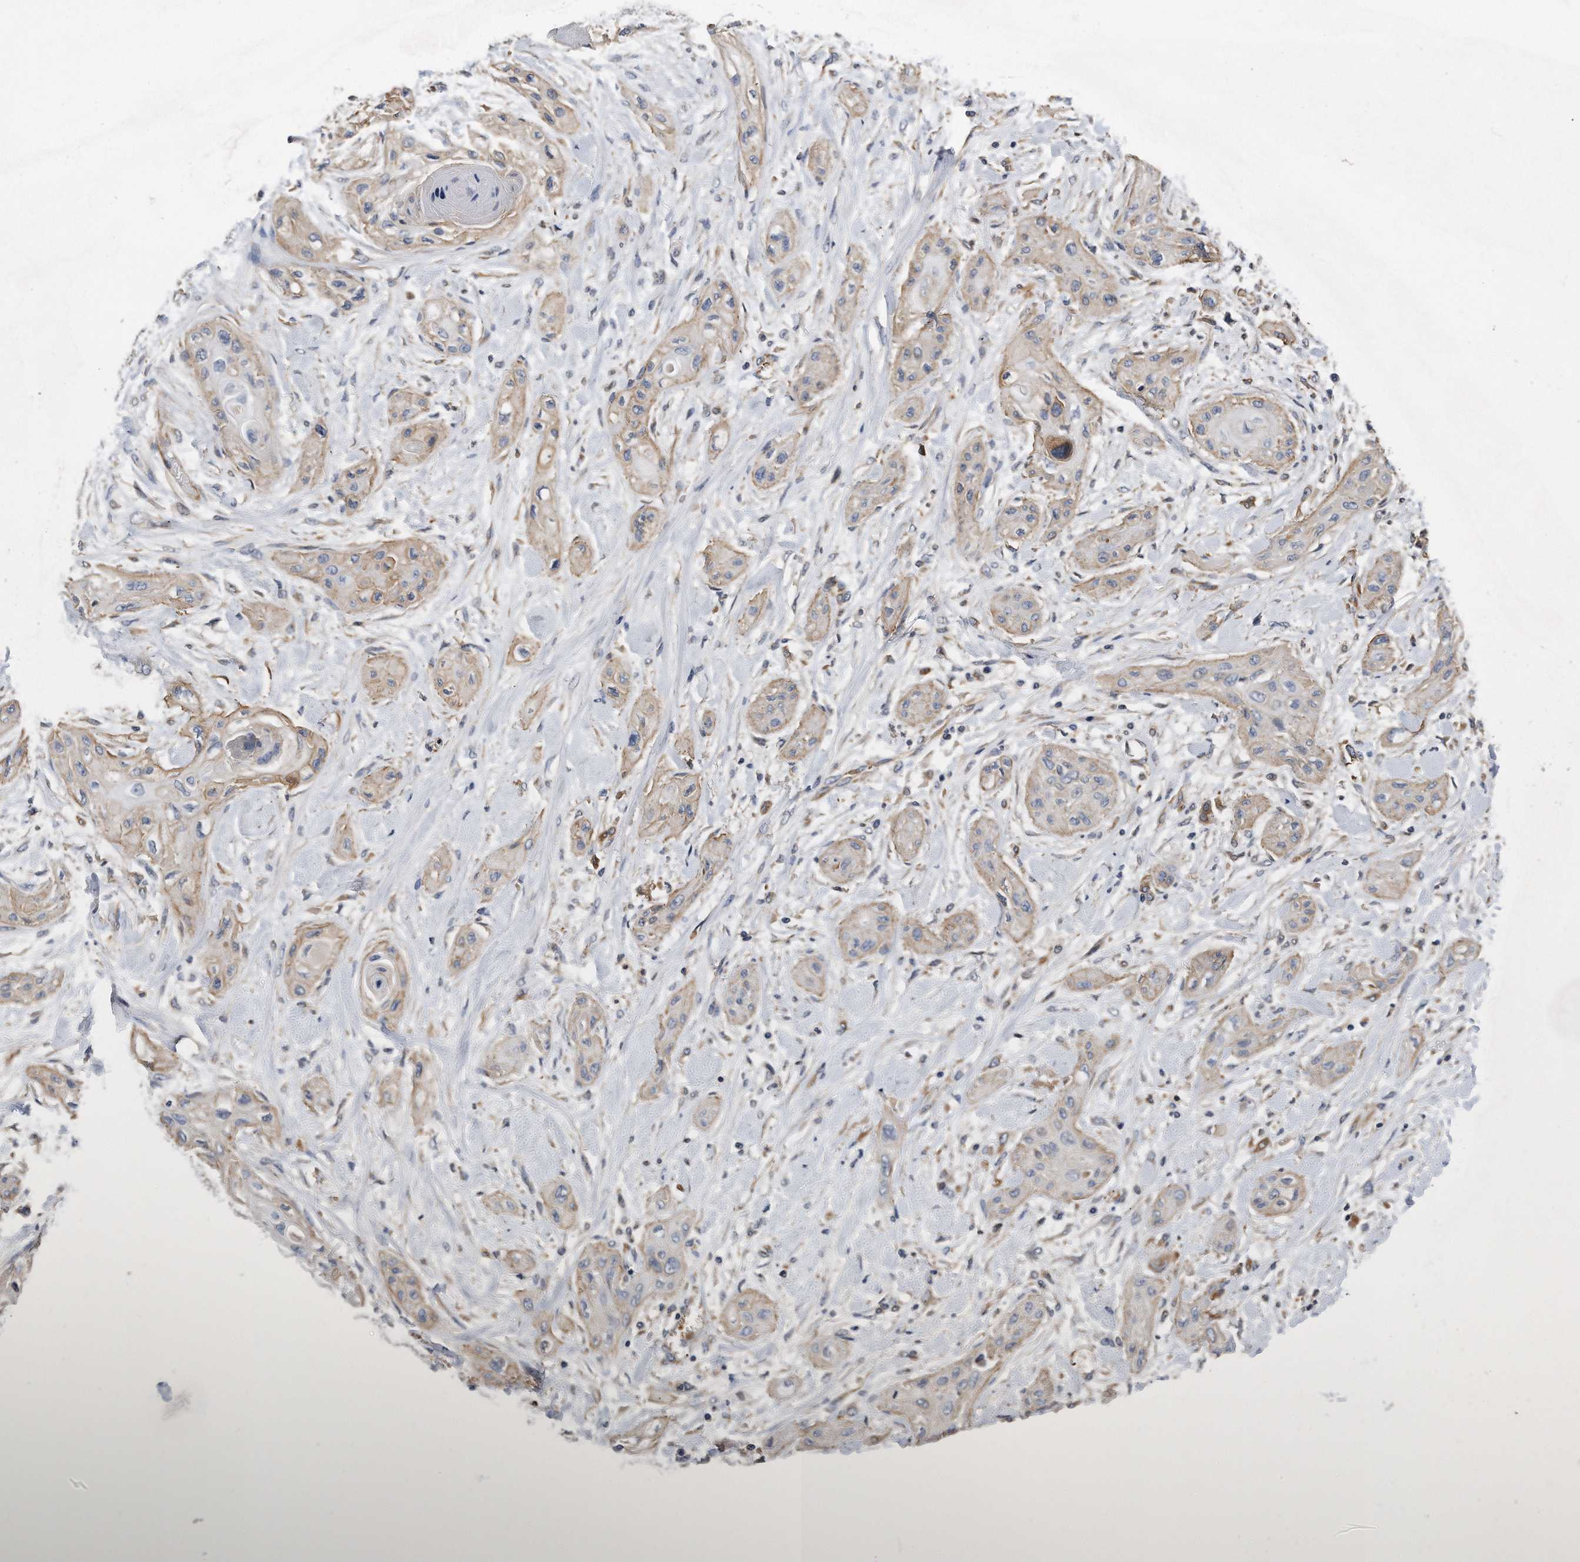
{"staining": {"intensity": "weak", "quantity": "25%-75%", "location": "cytoplasmic/membranous"}, "tissue": "lung cancer", "cell_type": "Tumor cells", "image_type": "cancer", "snomed": [{"axis": "morphology", "description": "Squamous cell carcinoma, NOS"}, {"axis": "topography", "description": "Lung"}], "caption": "IHC (DAB (3,3'-diaminobenzidine)) staining of lung squamous cell carcinoma reveals weak cytoplasmic/membranous protein expression in about 25%-75% of tumor cells. (IHC, brightfield microscopy, high magnification).", "gene": "GPC1", "patient": {"sex": "female", "age": 47}}